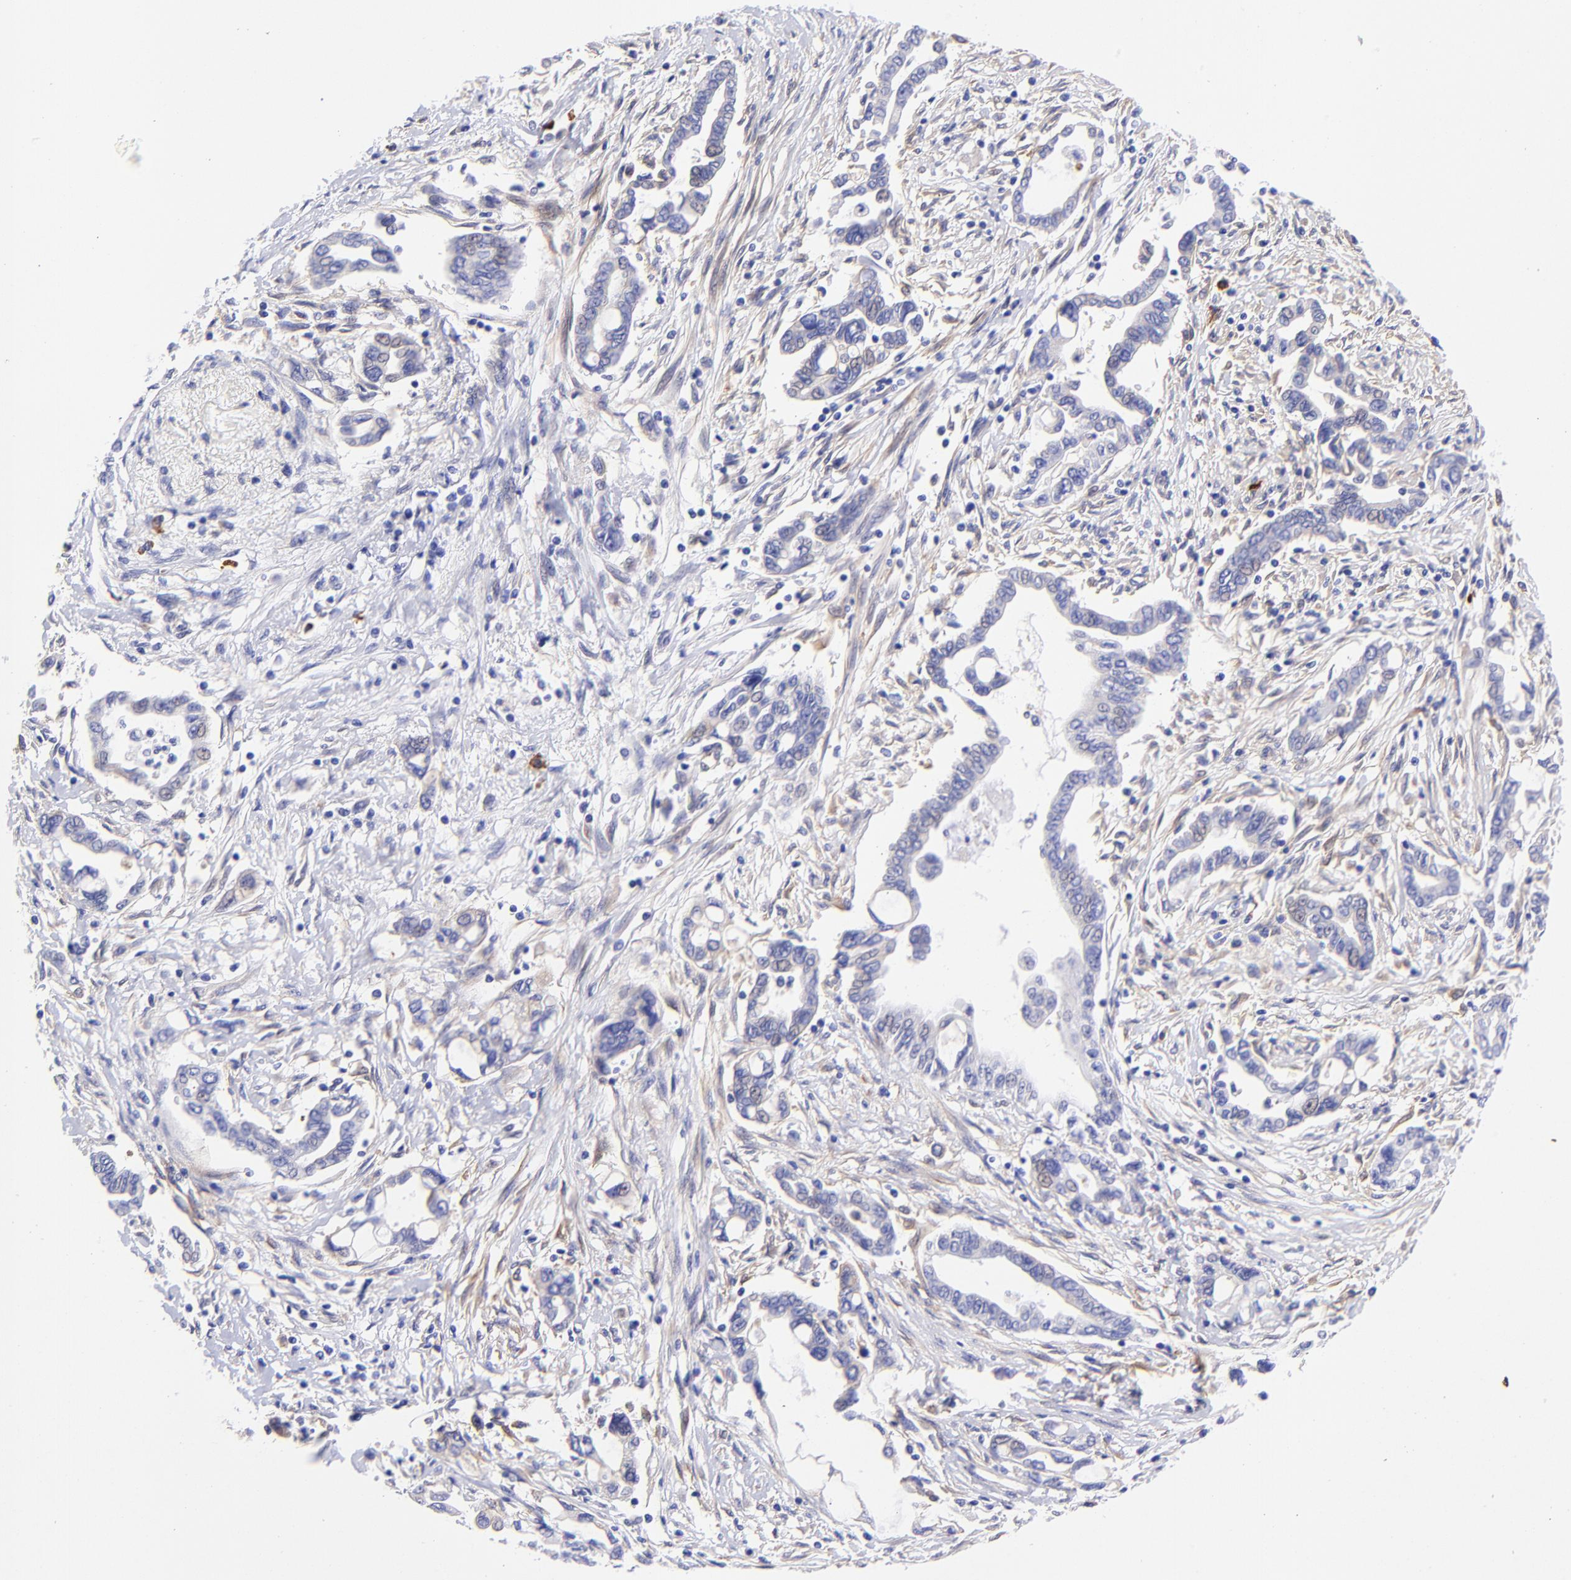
{"staining": {"intensity": "weak", "quantity": "<25%", "location": "cytoplasmic/membranous"}, "tissue": "pancreatic cancer", "cell_type": "Tumor cells", "image_type": "cancer", "snomed": [{"axis": "morphology", "description": "Adenocarcinoma, NOS"}, {"axis": "topography", "description": "Pancreas"}], "caption": "High magnification brightfield microscopy of adenocarcinoma (pancreatic) stained with DAB (brown) and counterstained with hematoxylin (blue): tumor cells show no significant positivity.", "gene": "PPFIBP1", "patient": {"sex": "female", "age": 57}}